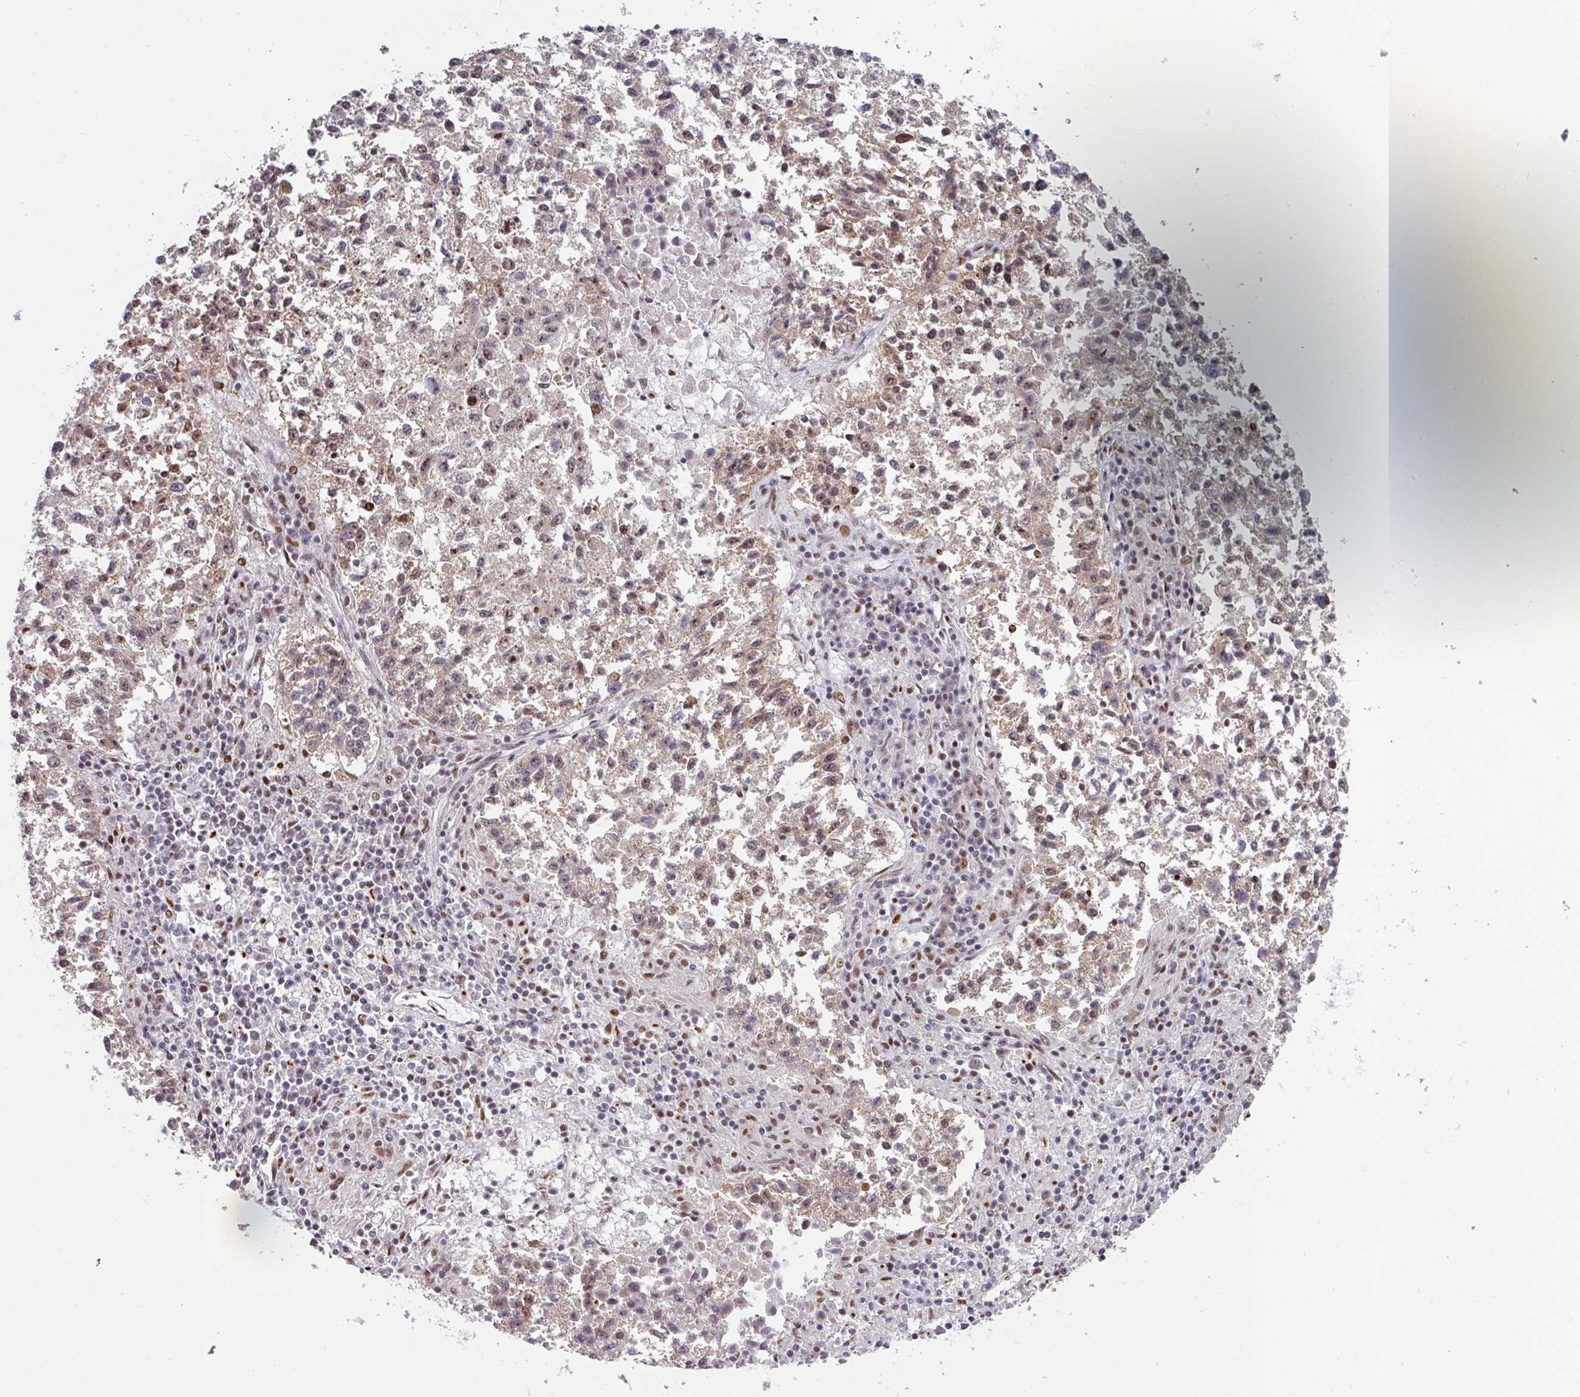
{"staining": {"intensity": "moderate", "quantity": "25%-75%", "location": "nuclear"}, "tissue": "lung cancer", "cell_type": "Tumor cells", "image_type": "cancer", "snomed": [{"axis": "morphology", "description": "Squamous cell carcinoma, NOS"}, {"axis": "topography", "description": "Lung"}], "caption": "The image demonstrates immunohistochemical staining of lung cancer. There is moderate nuclear staining is appreciated in about 25%-75% of tumor cells. The protein is stained brown, and the nuclei are stained in blue (DAB IHC with brightfield microscopy, high magnification).", "gene": "RAD50", "patient": {"sex": "male", "age": 73}}